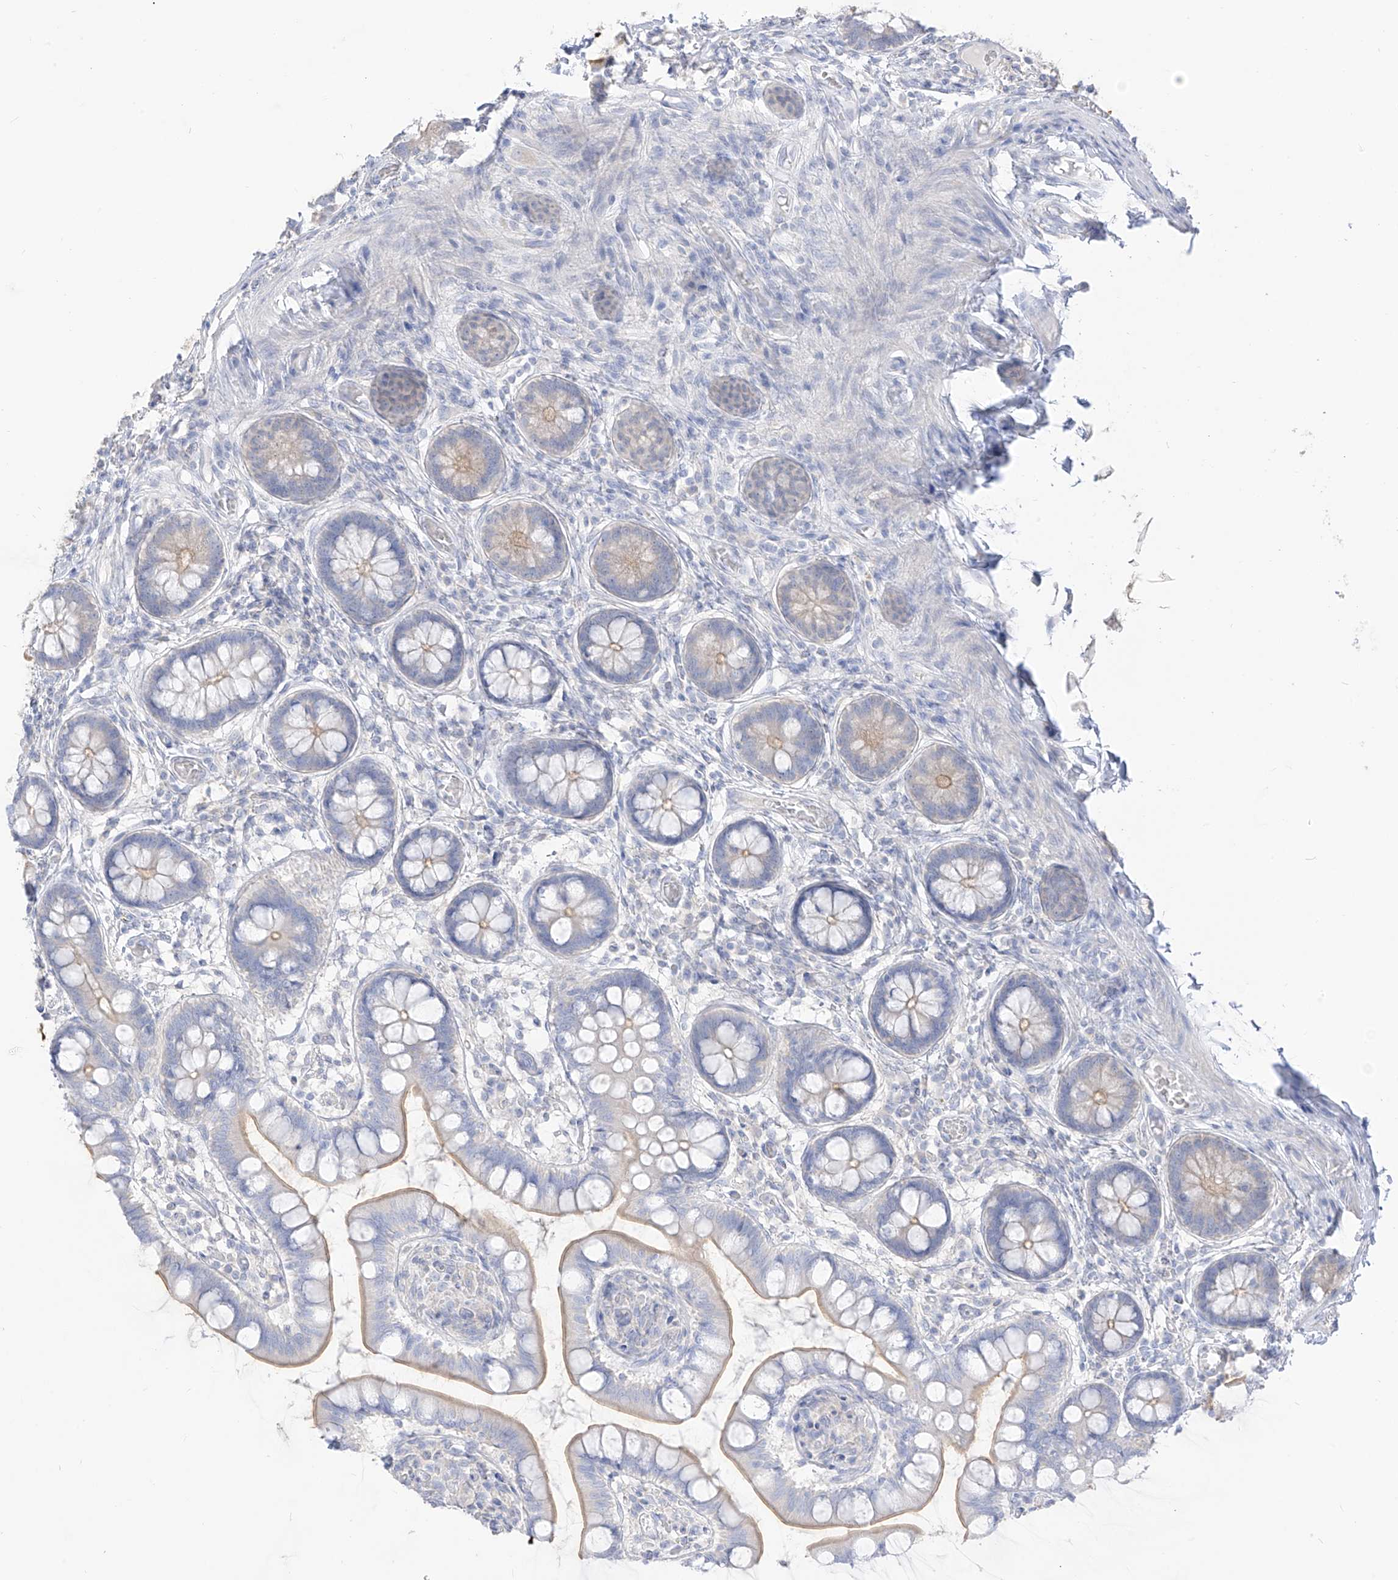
{"staining": {"intensity": "moderate", "quantity": "25%-75%", "location": "cytoplasmic/membranous"}, "tissue": "small intestine", "cell_type": "Glandular cells", "image_type": "normal", "snomed": [{"axis": "morphology", "description": "Normal tissue, NOS"}, {"axis": "topography", "description": "Small intestine"}], "caption": "Human small intestine stained for a protein (brown) shows moderate cytoplasmic/membranous positive expression in approximately 25%-75% of glandular cells.", "gene": "ARHGEF40", "patient": {"sex": "male", "age": 52}}